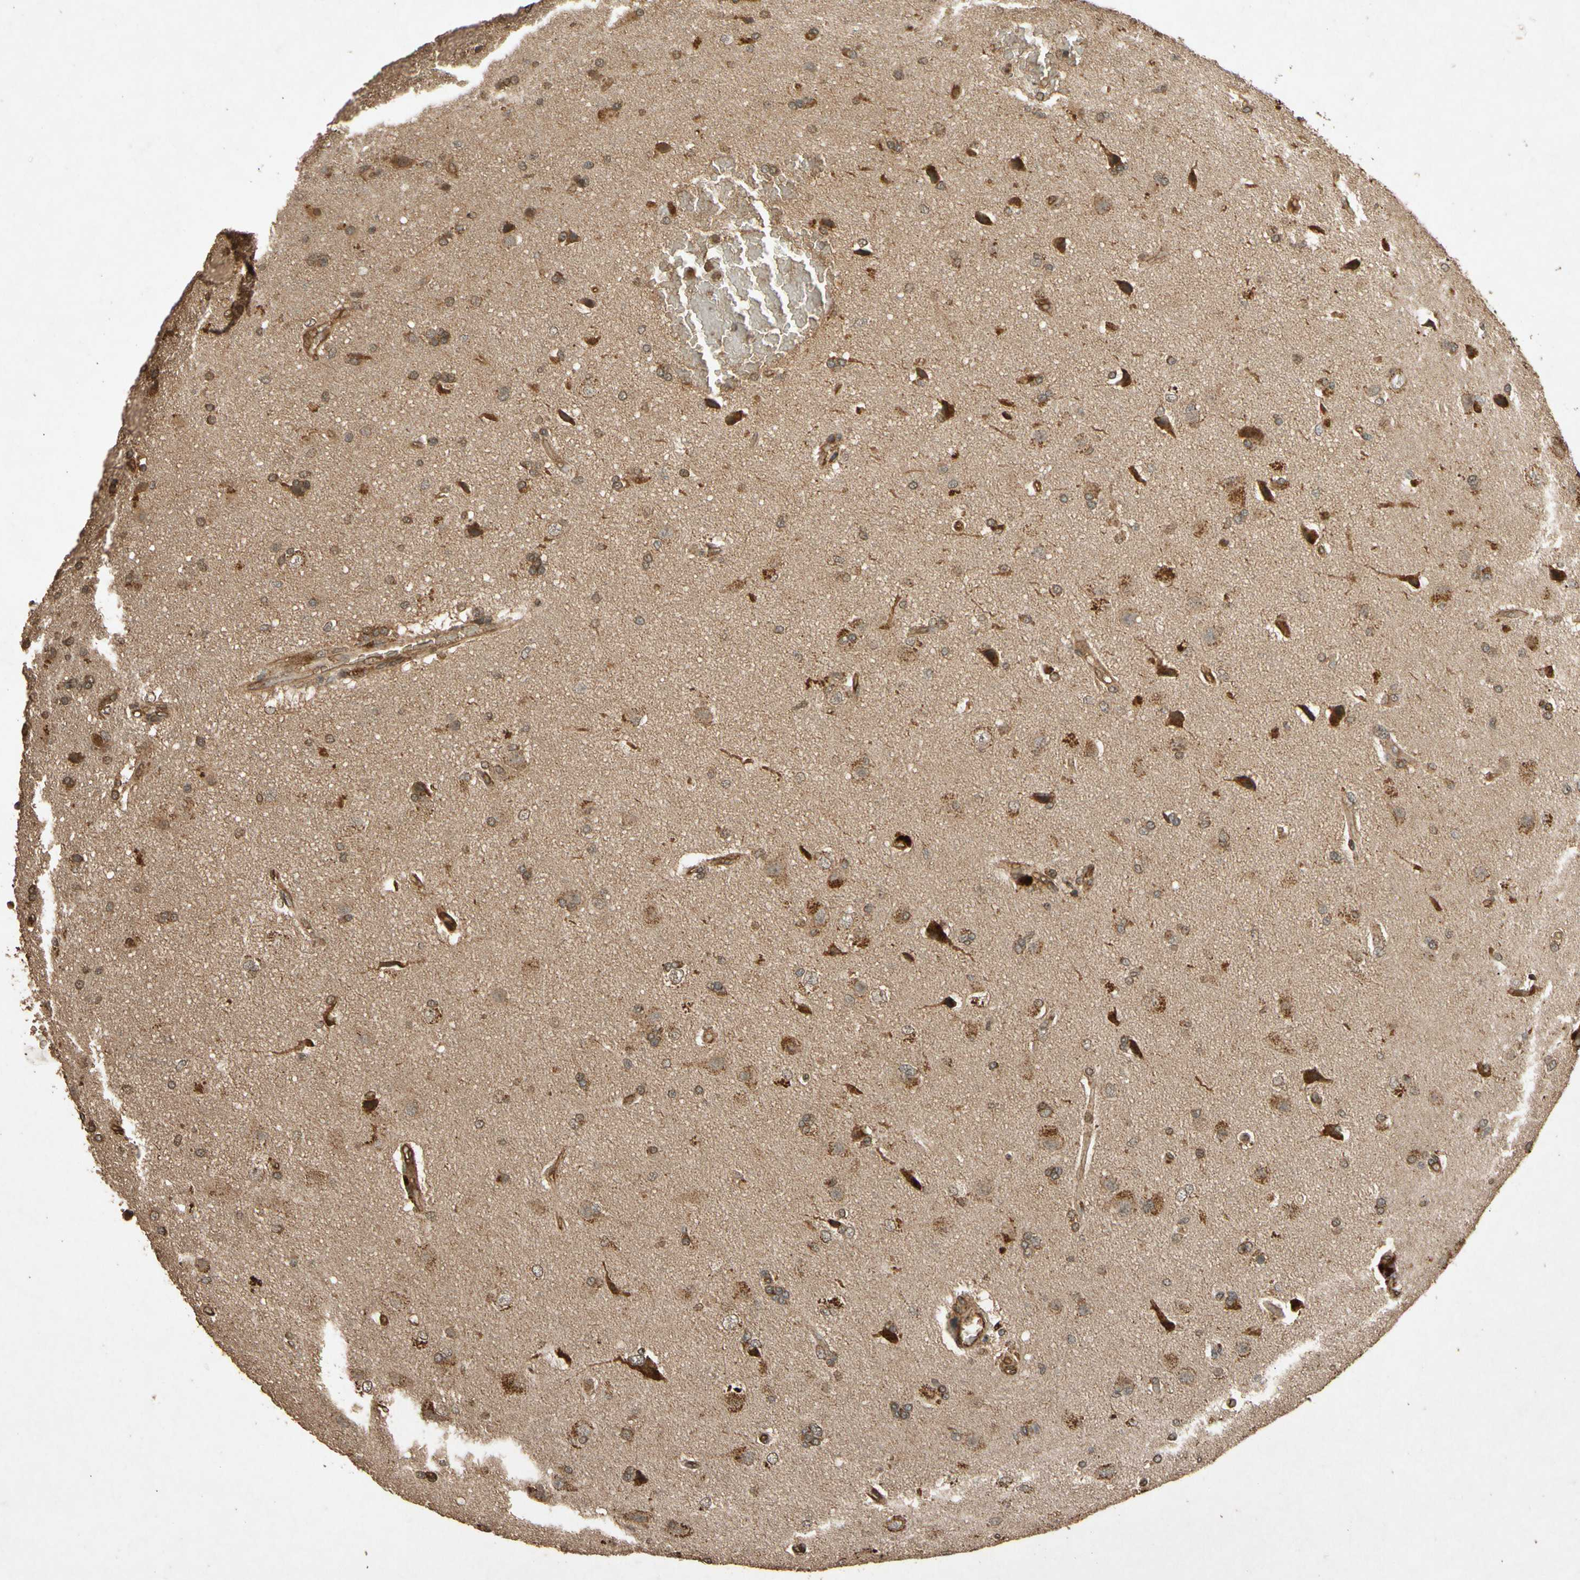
{"staining": {"intensity": "moderate", "quantity": ">75%", "location": "cytoplasmic/membranous"}, "tissue": "glioma", "cell_type": "Tumor cells", "image_type": "cancer", "snomed": [{"axis": "morphology", "description": "Glioma, malignant, High grade"}, {"axis": "topography", "description": "Brain"}], "caption": "DAB immunohistochemical staining of human glioma reveals moderate cytoplasmic/membranous protein expression in about >75% of tumor cells.", "gene": "TXN2", "patient": {"sex": "male", "age": 71}}